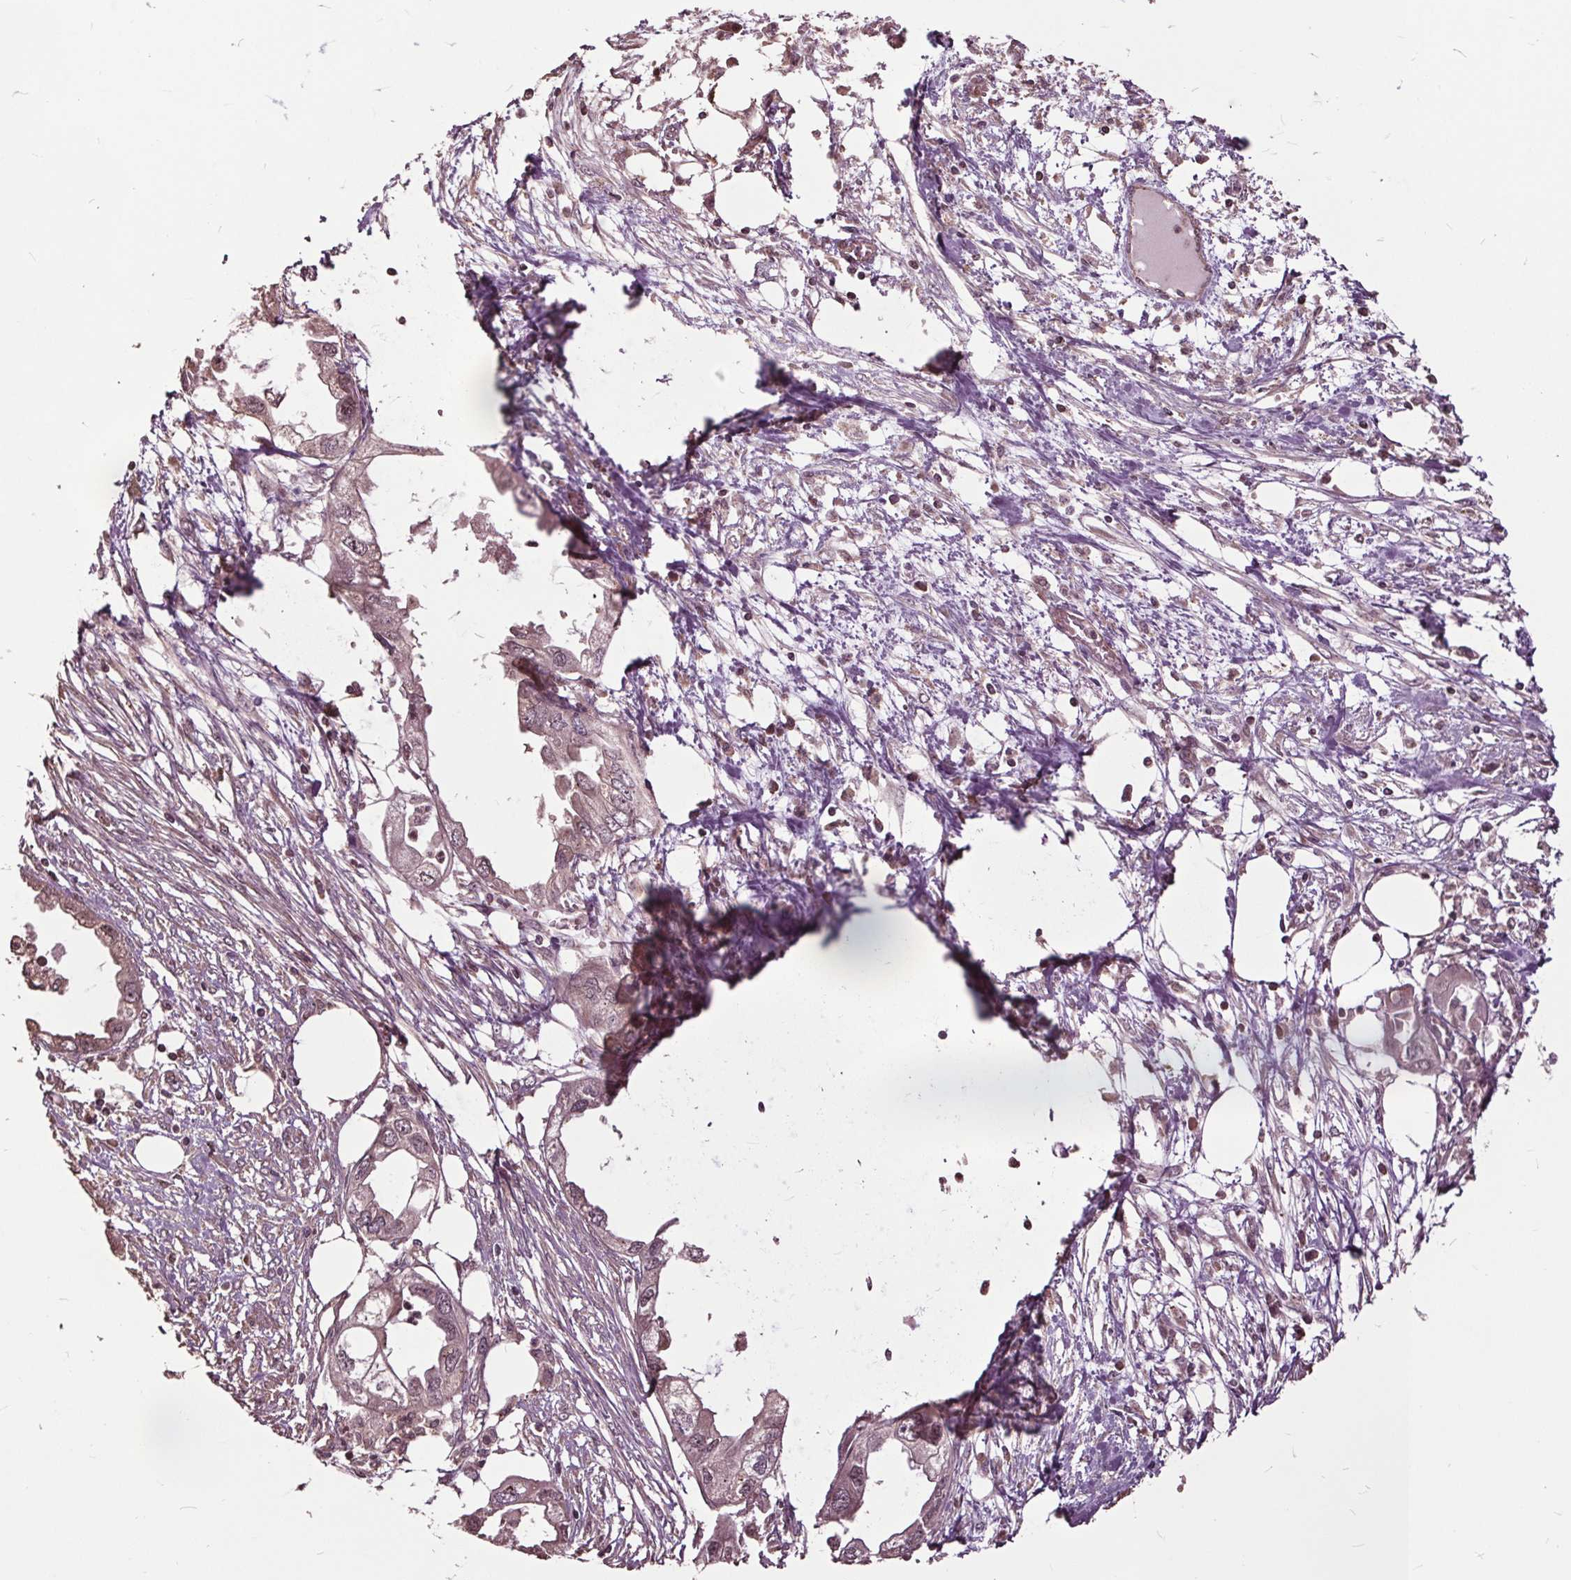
{"staining": {"intensity": "weak", "quantity": "<25%", "location": "cytoplasmic/membranous,nuclear"}, "tissue": "endometrial cancer", "cell_type": "Tumor cells", "image_type": "cancer", "snomed": [{"axis": "morphology", "description": "Adenocarcinoma, NOS"}, {"axis": "morphology", "description": "Adenocarcinoma, metastatic, NOS"}, {"axis": "topography", "description": "Adipose tissue"}, {"axis": "topography", "description": "Endometrium"}], "caption": "High power microscopy image of an immunohistochemistry (IHC) micrograph of adenocarcinoma (endometrial), revealing no significant expression in tumor cells.", "gene": "CEP95", "patient": {"sex": "female", "age": 67}}